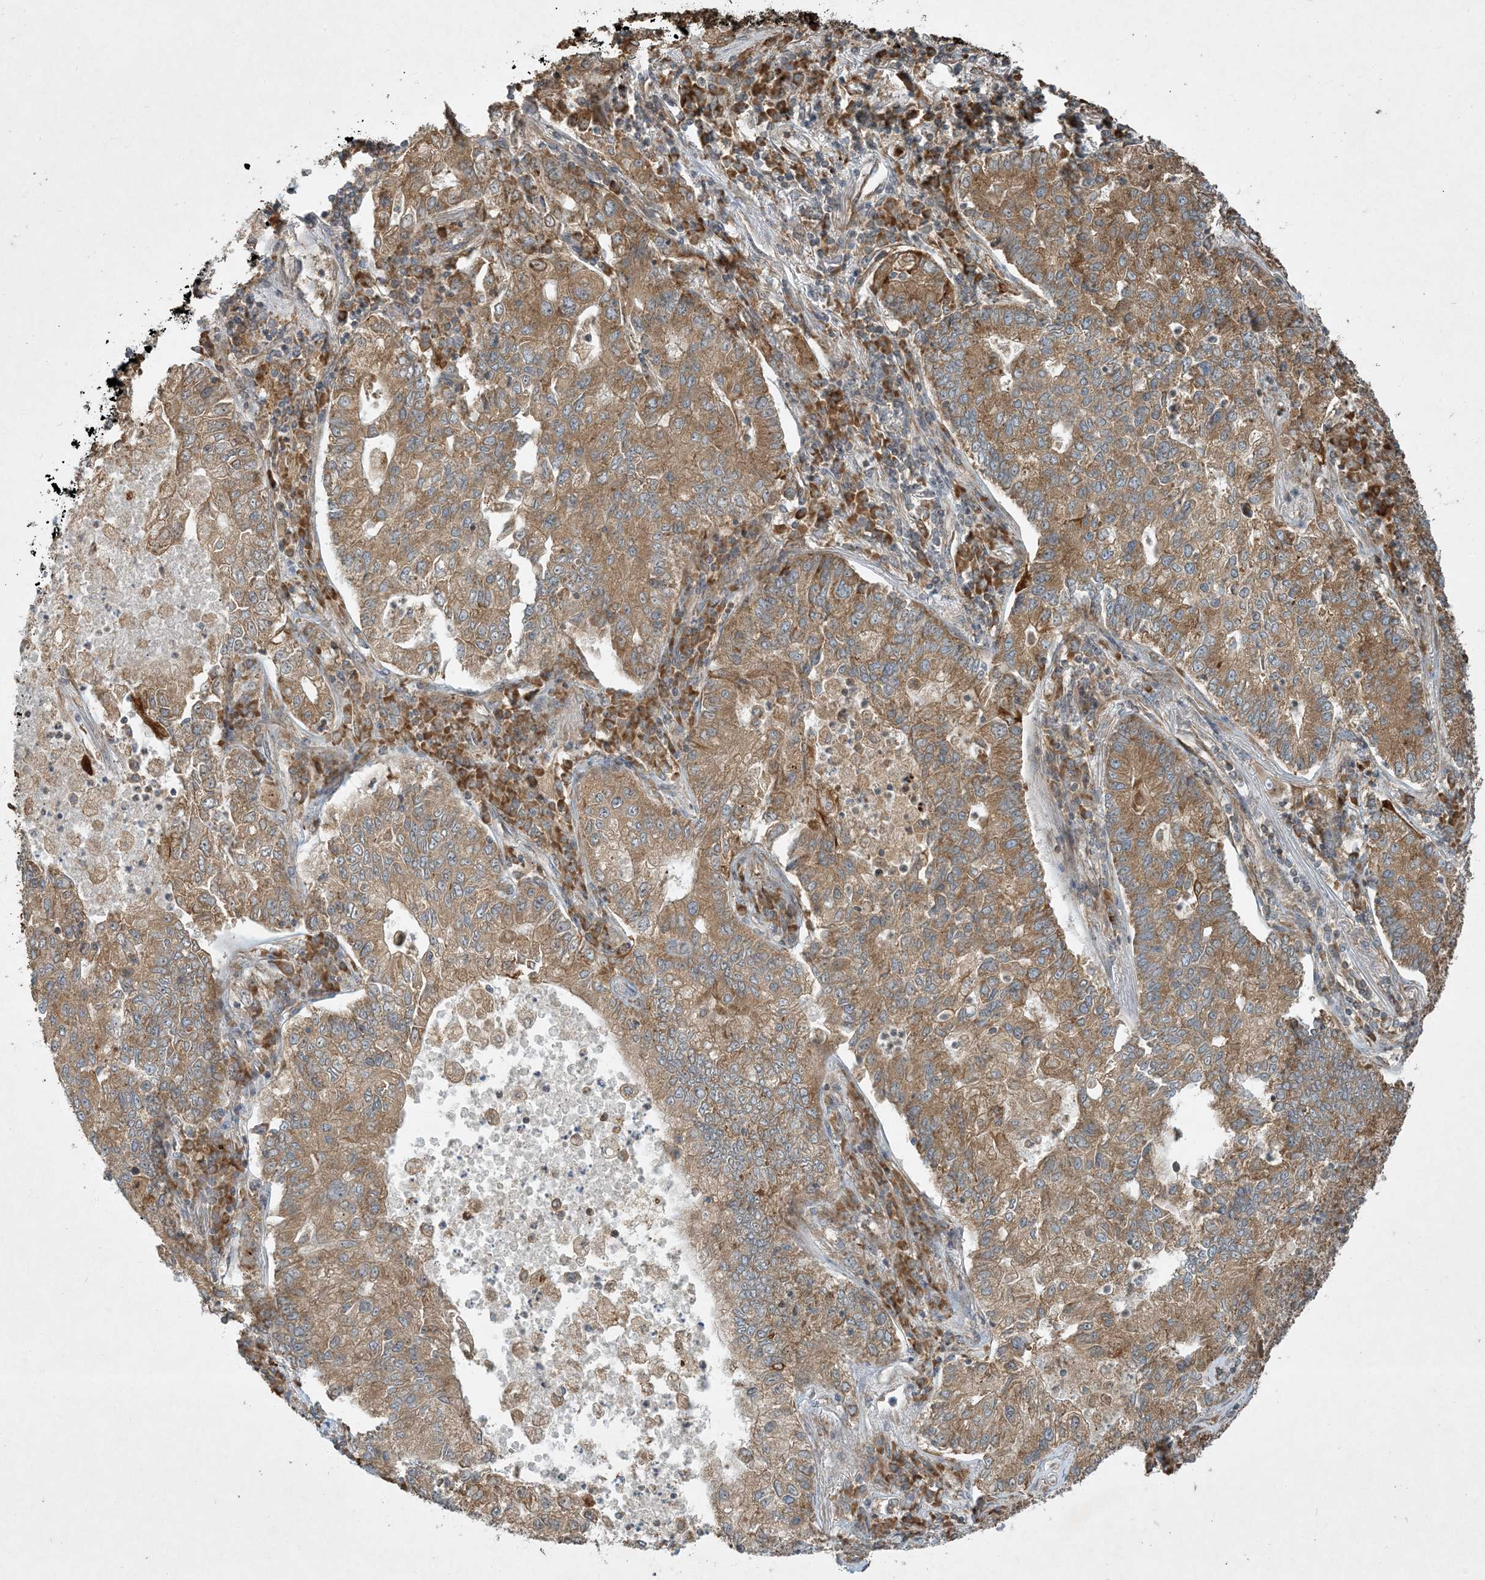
{"staining": {"intensity": "moderate", "quantity": ">75%", "location": "cytoplasmic/membranous"}, "tissue": "lung cancer", "cell_type": "Tumor cells", "image_type": "cancer", "snomed": [{"axis": "morphology", "description": "Adenocarcinoma, NOS"}, {"axis": "topography", "description": "Lung"}], "caption": "Moderate cytoplasmic/membranous positivity is seen in about >75% of tumor cells in adenocarcinoma (lung). (DAB (3,3'-diaminobenzidine) IHC, brown staining for protein, blue staining for nuclei).", "gene": "COMMD8", "patient": {"sex": "male", "age": 49}}